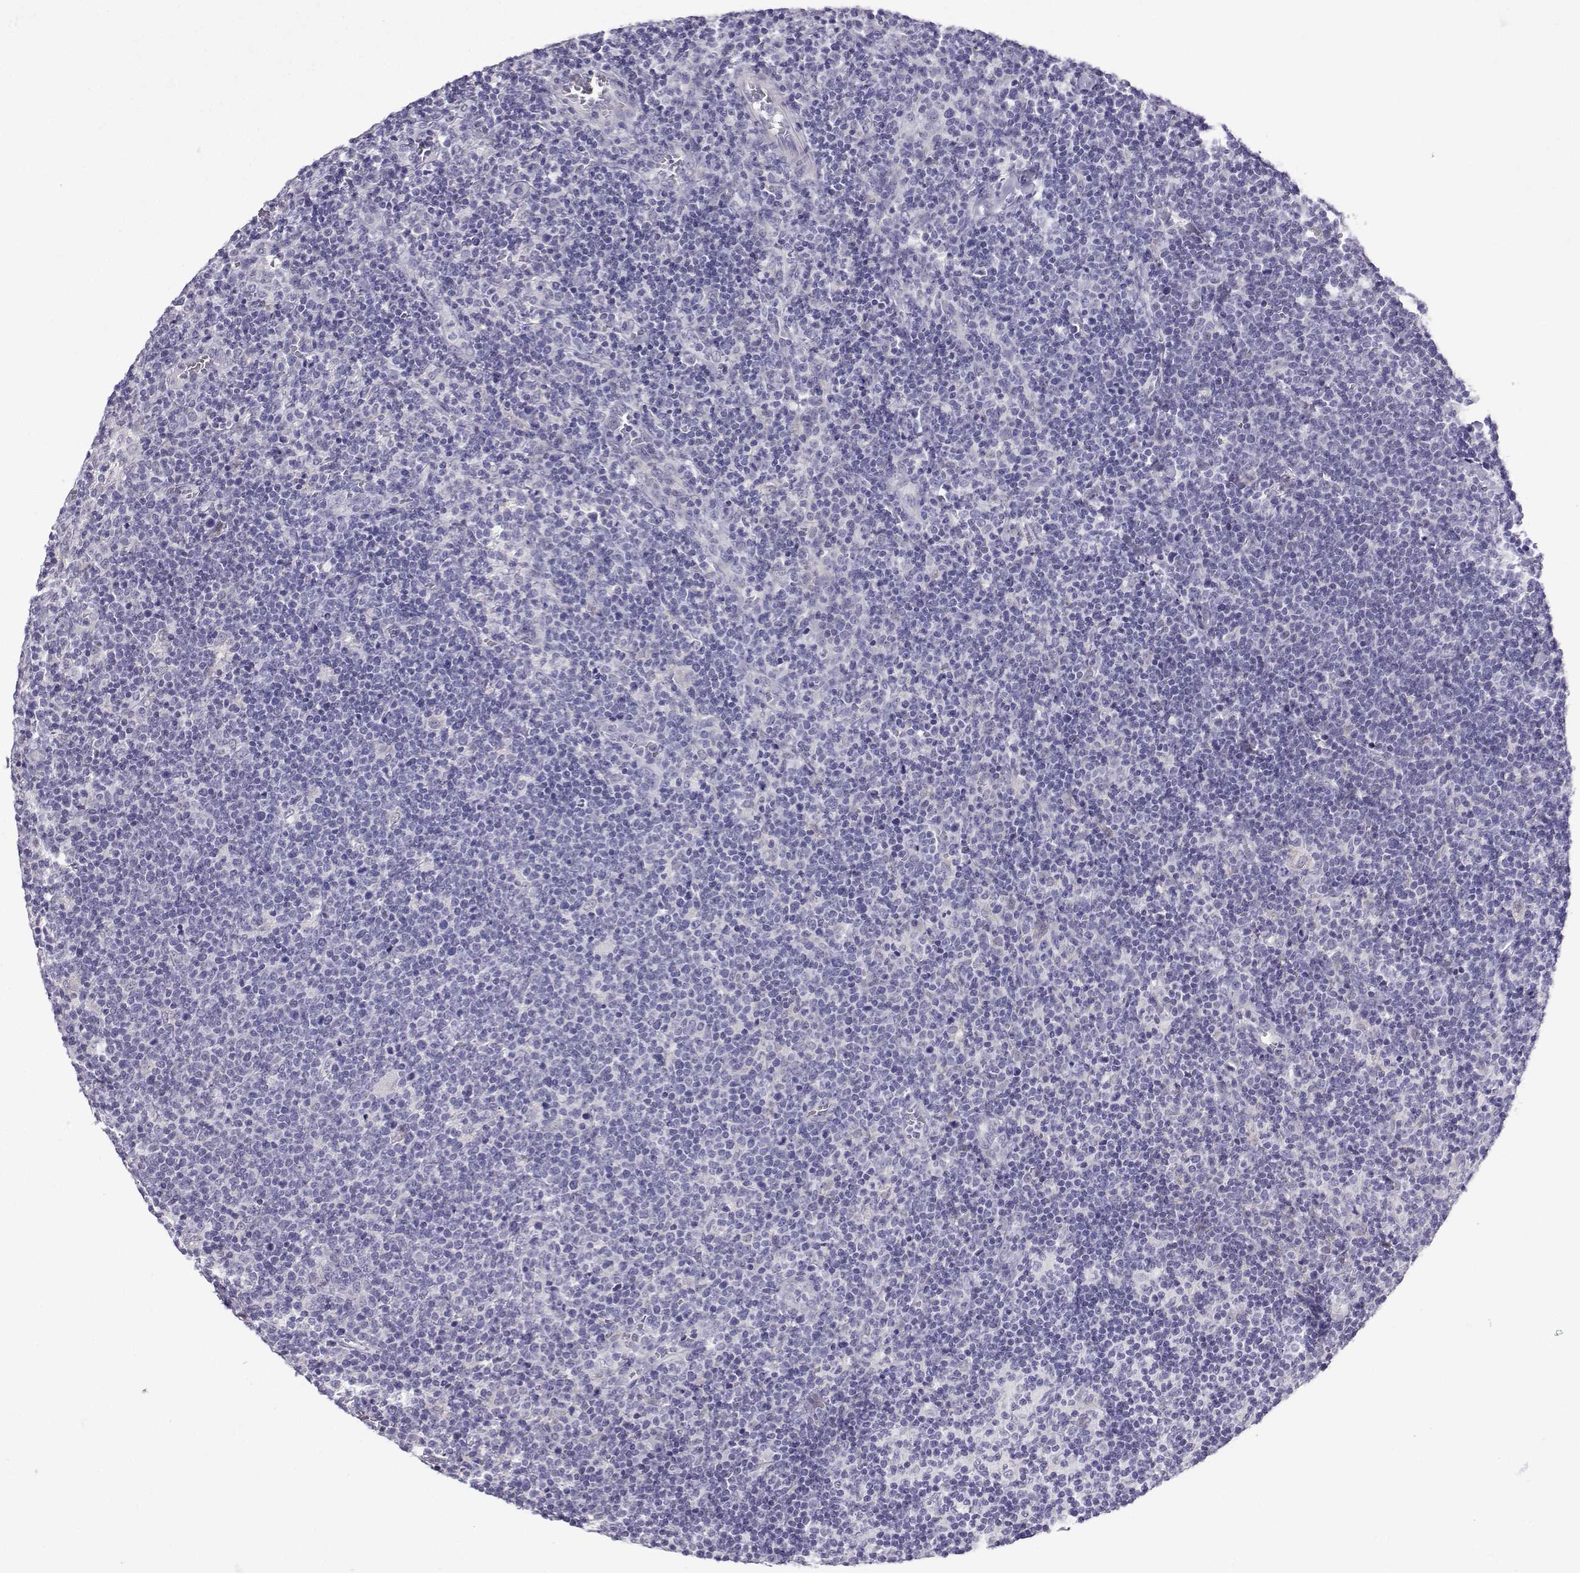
{"staining": {"intensity": "negative", "quantity": "none", "location": "none"}, "tissue": "lymphoma", "cell_type": "Tumor cells", "image_type": "cancer", "snomed": [{"axis": "morphology", "description": "Malignant lymphoma, non-Hodgkin's type, High grade"}, {"axis": "topography", "description": "Lymph node"}], "caption": "Human lymphoma stained for a protein using immunohistochemistry exhibits no staining in tumor cells.", "gene": "FBXO24", "patient": {"sex": "male", "age": 61}}